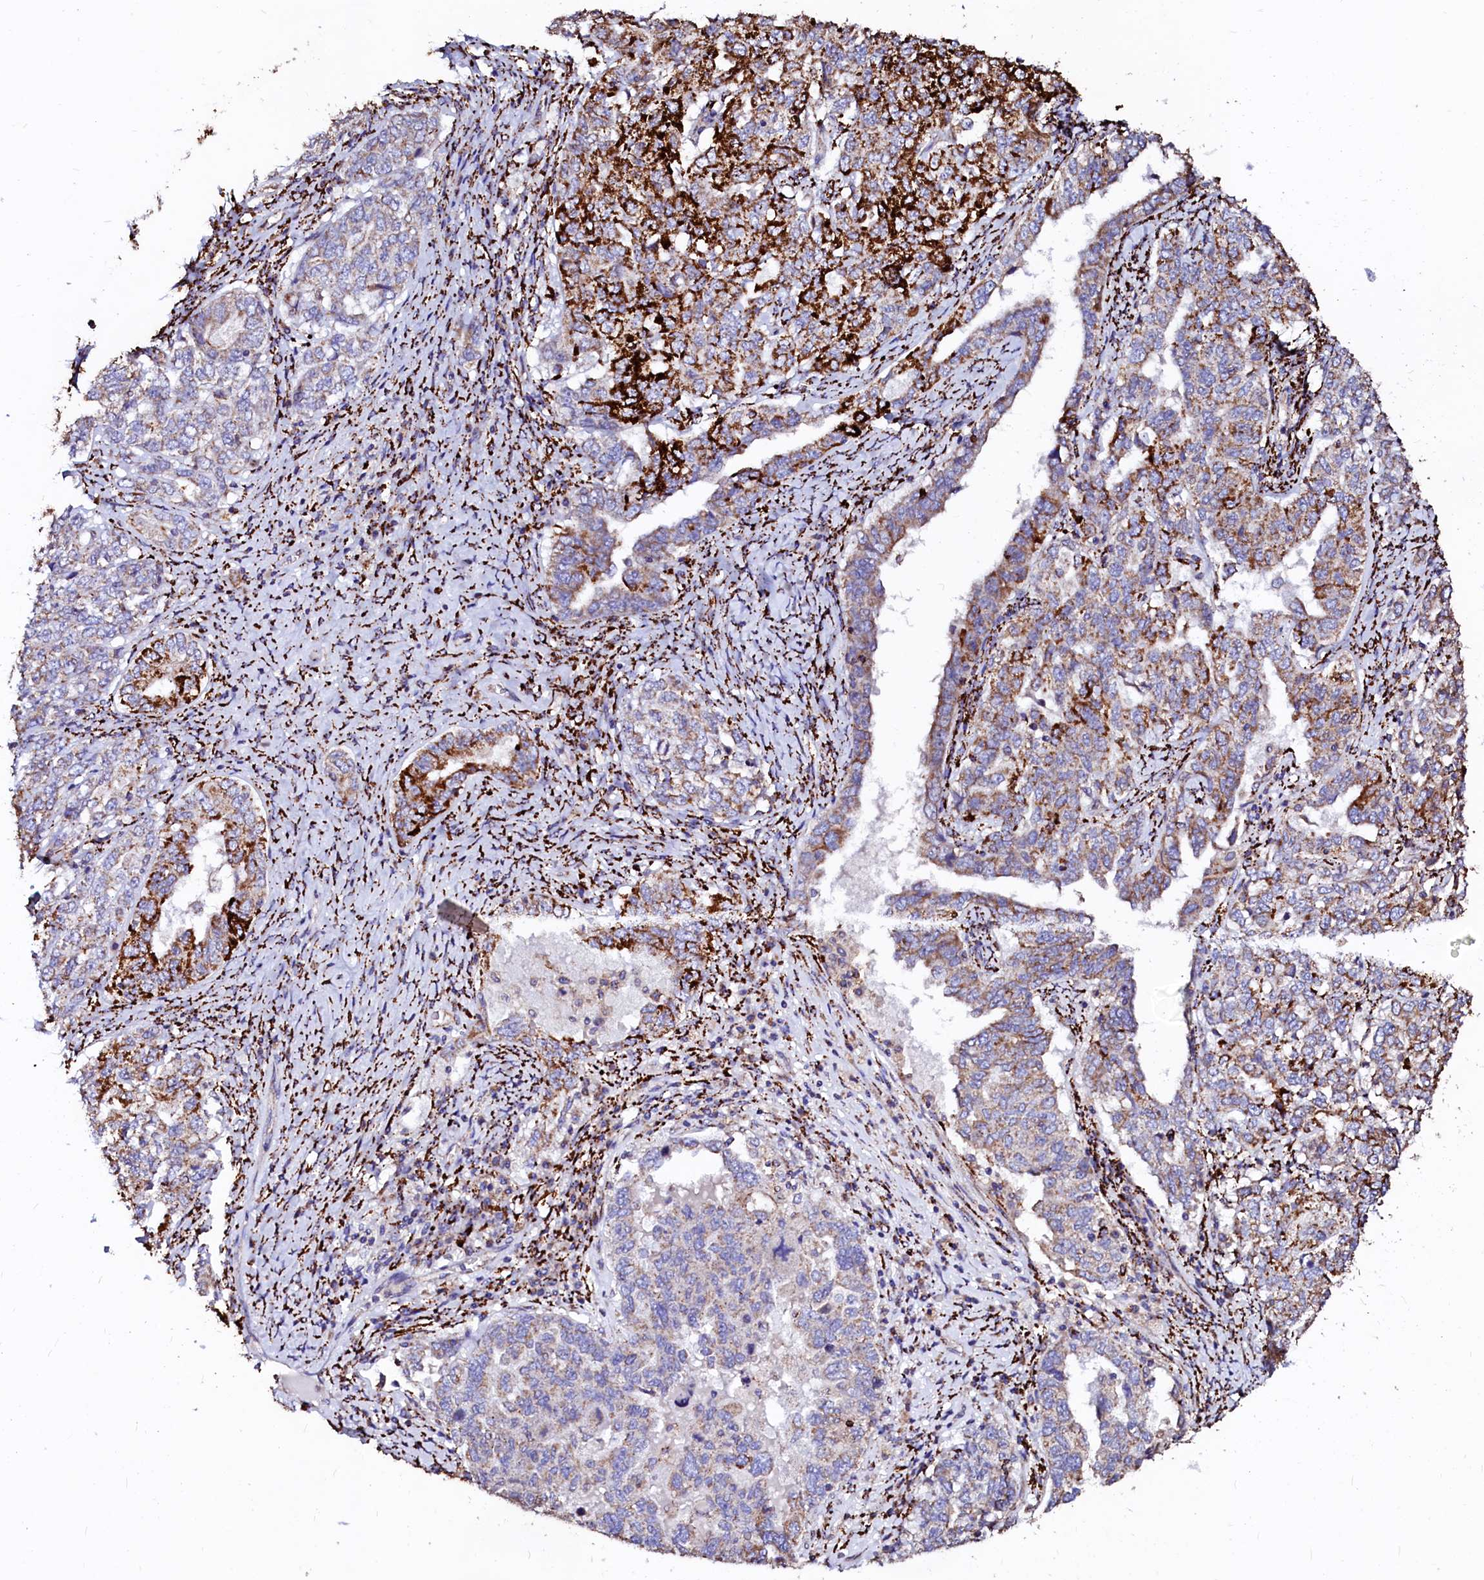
{"staining": {"intensity": "strong", "quantity": "25%-75%", "location": "cytoplasmic/membranous"}, "tissue": "ovarian cancer", "cell_type": "Tumor cells", "image_type": "cancer", "snomed": [{"axis": "morphology", "description": "Carcinoma, endometroid"}, {"axis": "topography", "description": "Ovary"}], "caption": "Strong cytoplasmic/membranous protein positivity is identified in about 25%-75% of tumor cells in ovarian cancer. (DAB (3,3'-diaminobenzidine) IHC with brightfield microscopy, high magnification).", "gene": "MAOB", "patient": {"sex": "female", "age": 62}}